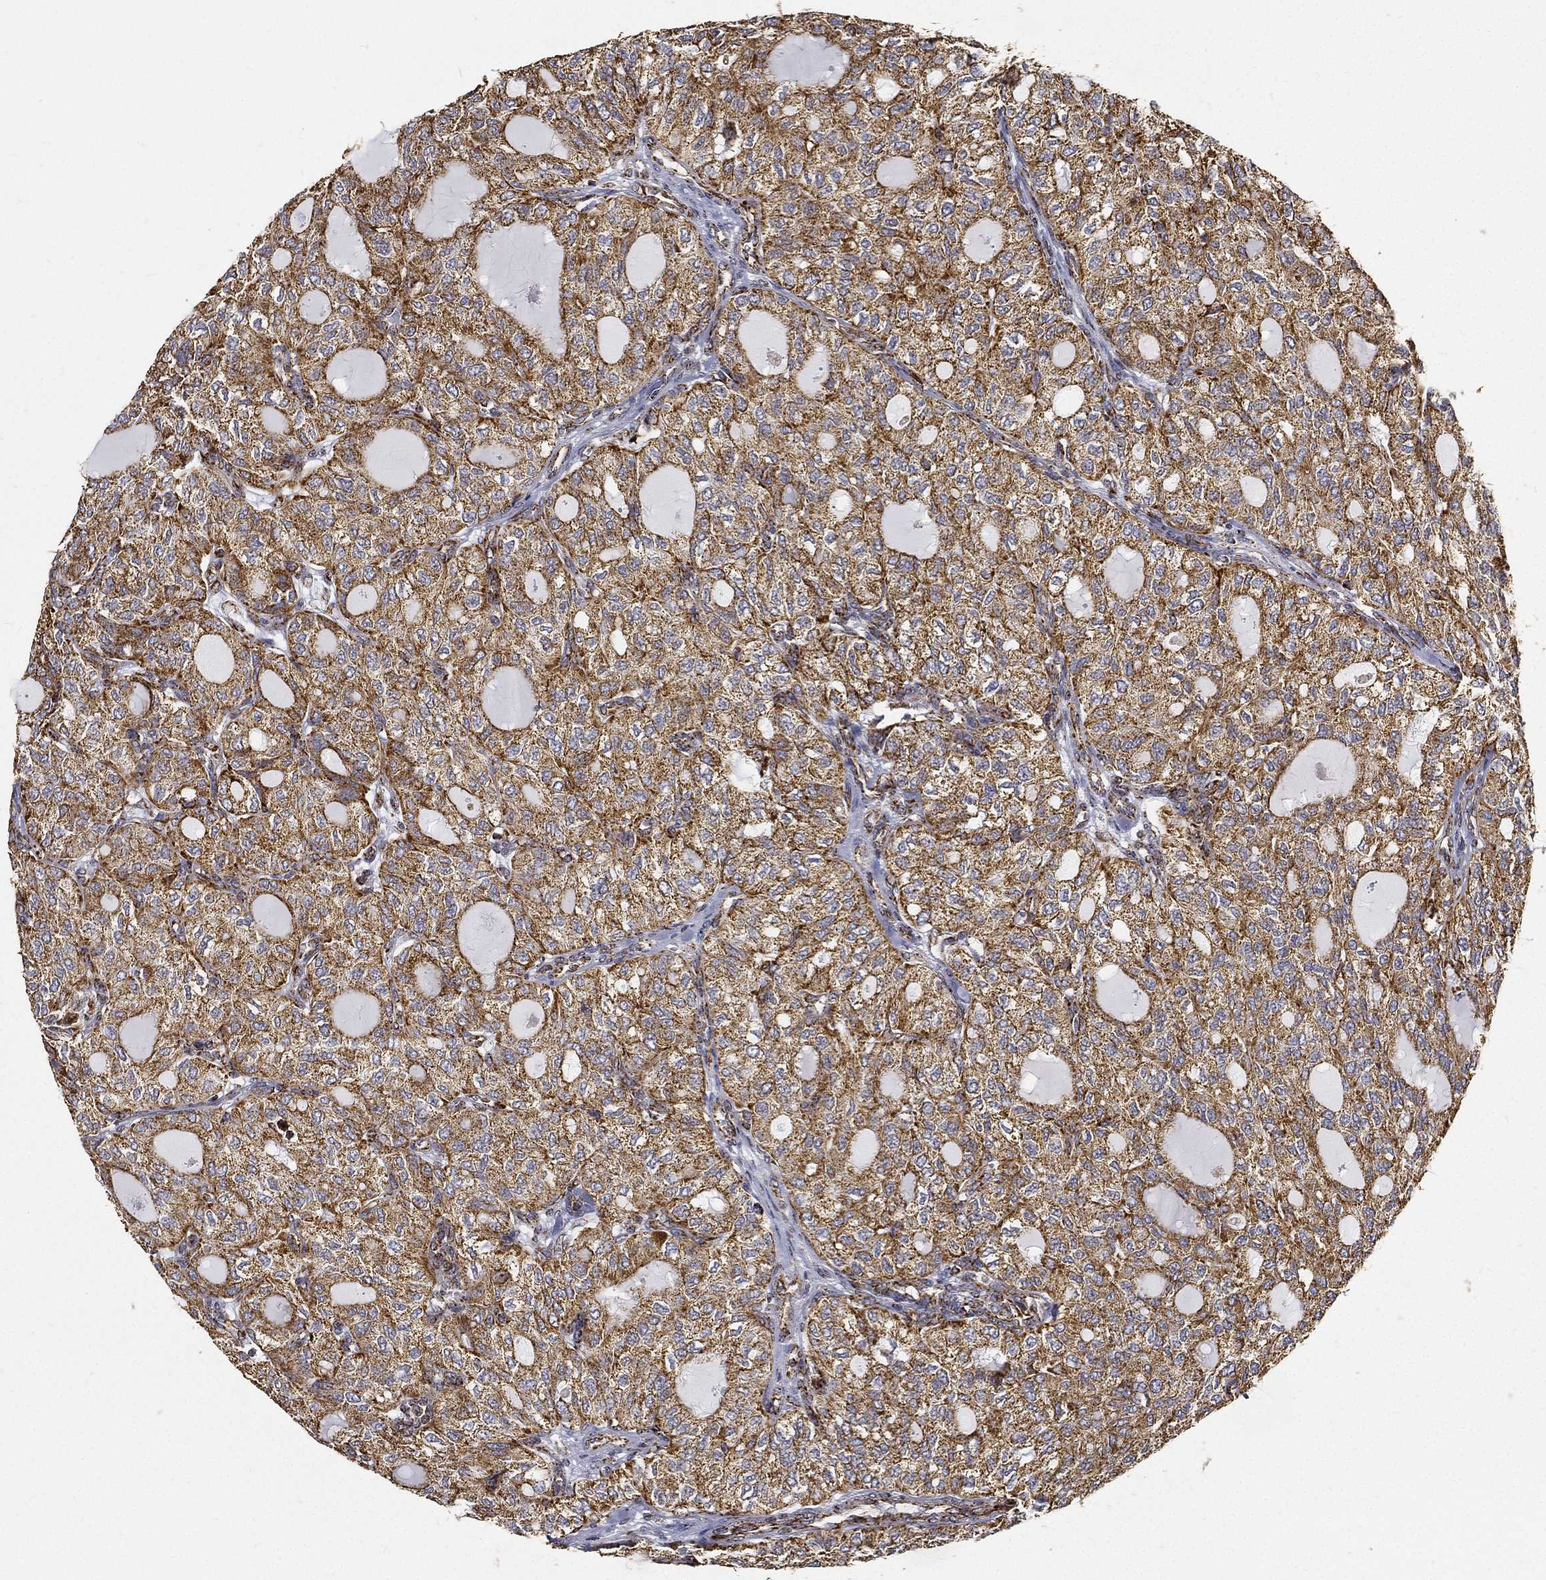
{"staining": {"intensity": "strong", "quantity": ">75%", "location": "cytoplasmic/membranous"}, "tissue": "thyroid cancer", "cell_type": "Tumor cells", "image_type": "cancer", "snomed": [{"axis": "morphology", "description": "Follicular adenoma carcinoma, NOS"}, {"axis": "topography", "description": "Thyroid gland"}], "caption": "A high amount of strong cytoplasmic/membranous expression is appreciated in about >75% of tumor cells in thyroid cancer (follicular adenoma carcinoma) tissue. (brown staining indicates protein expression, while blue staining denotes nuclei).", "gene": "NDUFAB1", "patient": {"sex": "male", "age": 75}}